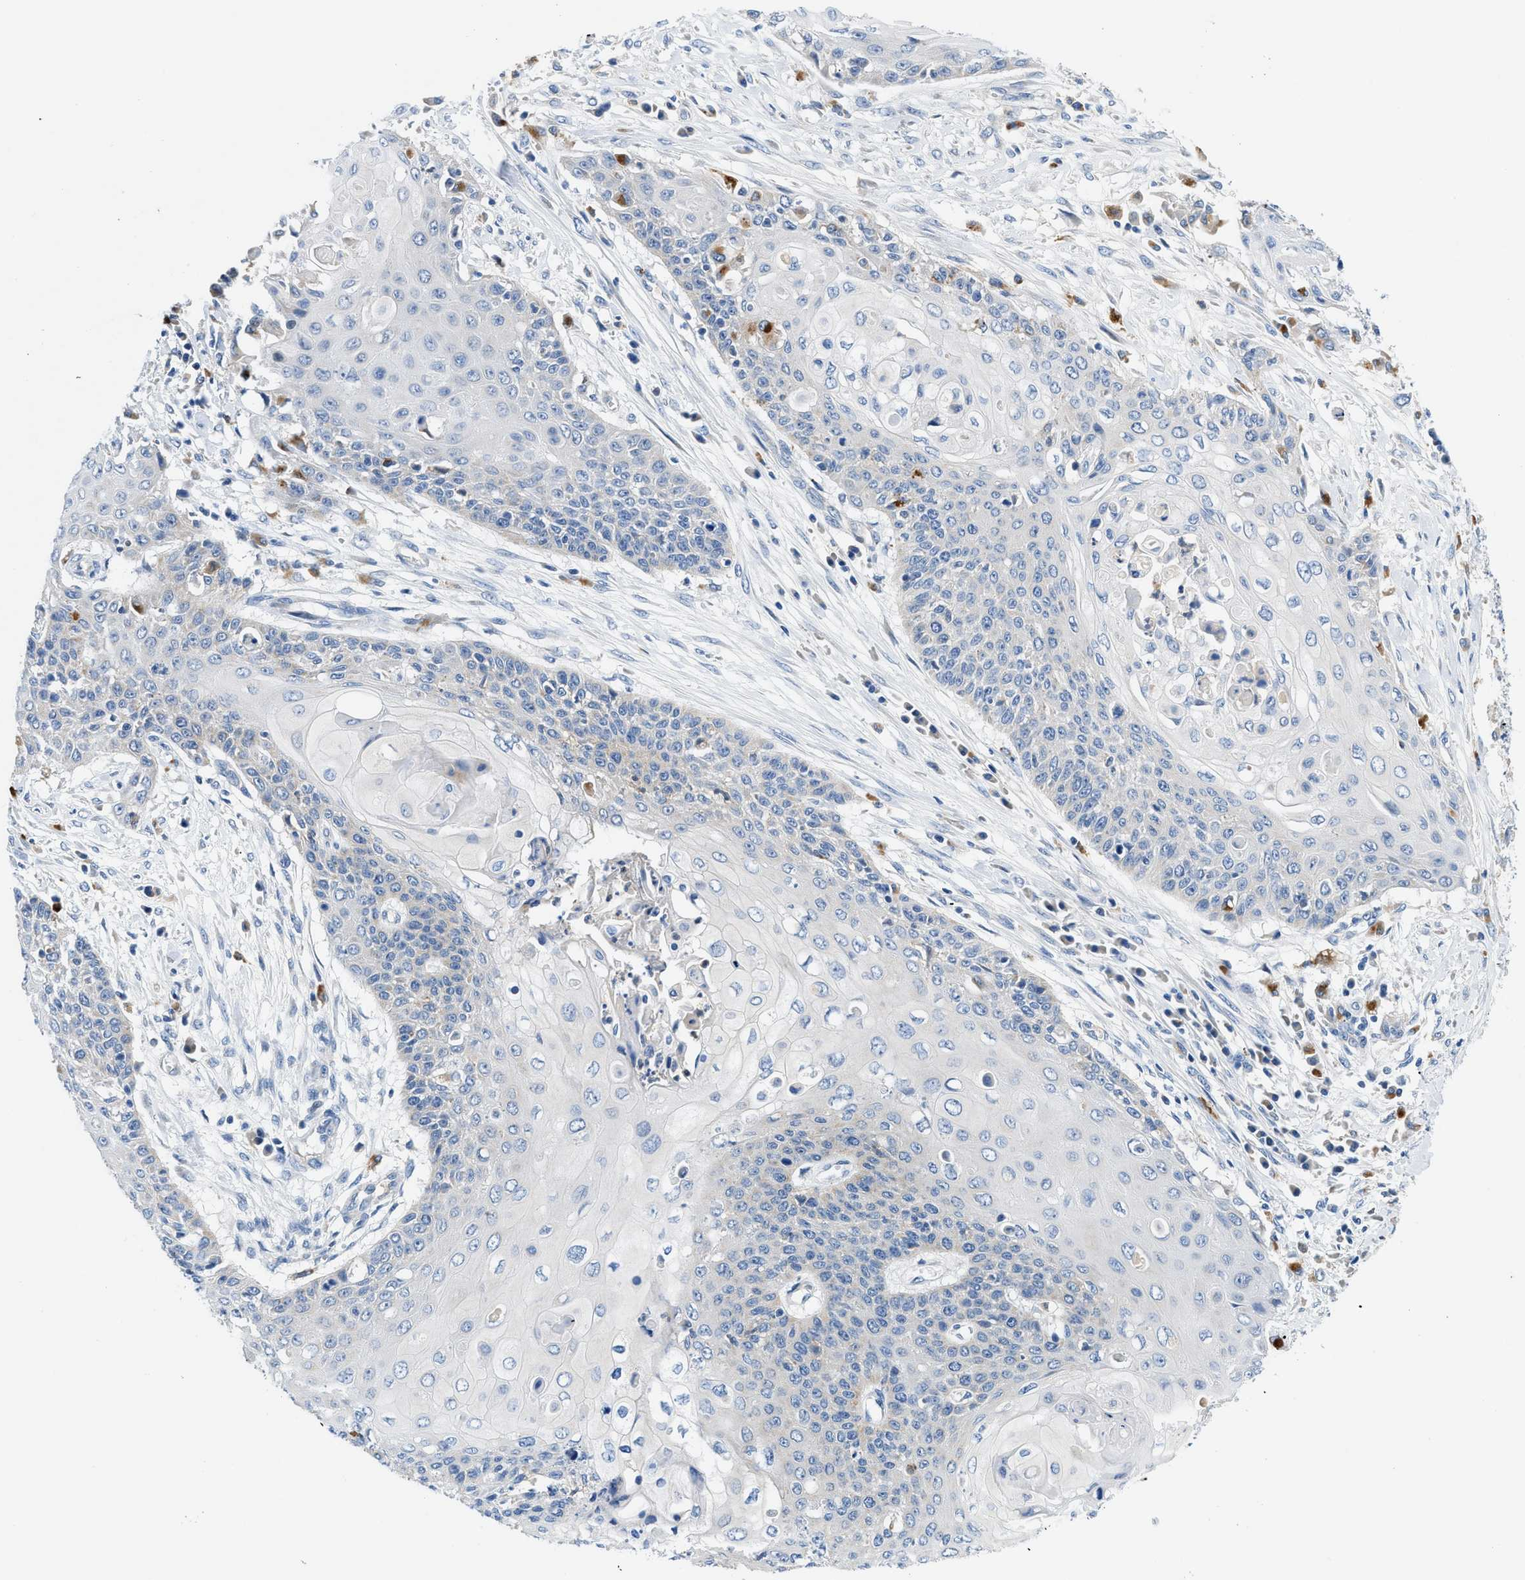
{"staining": {"intensity": "negative", "quantity": "none", "location": "none"}, "tissue": "cervical cancer", "cell_type": "Tumor cells", "image_type": "cancer", "snomed": [{"axis": "morphology", "description": "Squamous cell carcinoma, NOS"}, {"axis": "topography", "description": "Cervix"}], "caption": "Tumor cells are negative for brown protein staining in squamous cell carcinoma (cervical).", "gene": "ADGRE3", "patient": {"sex": "female", "age": 39}}